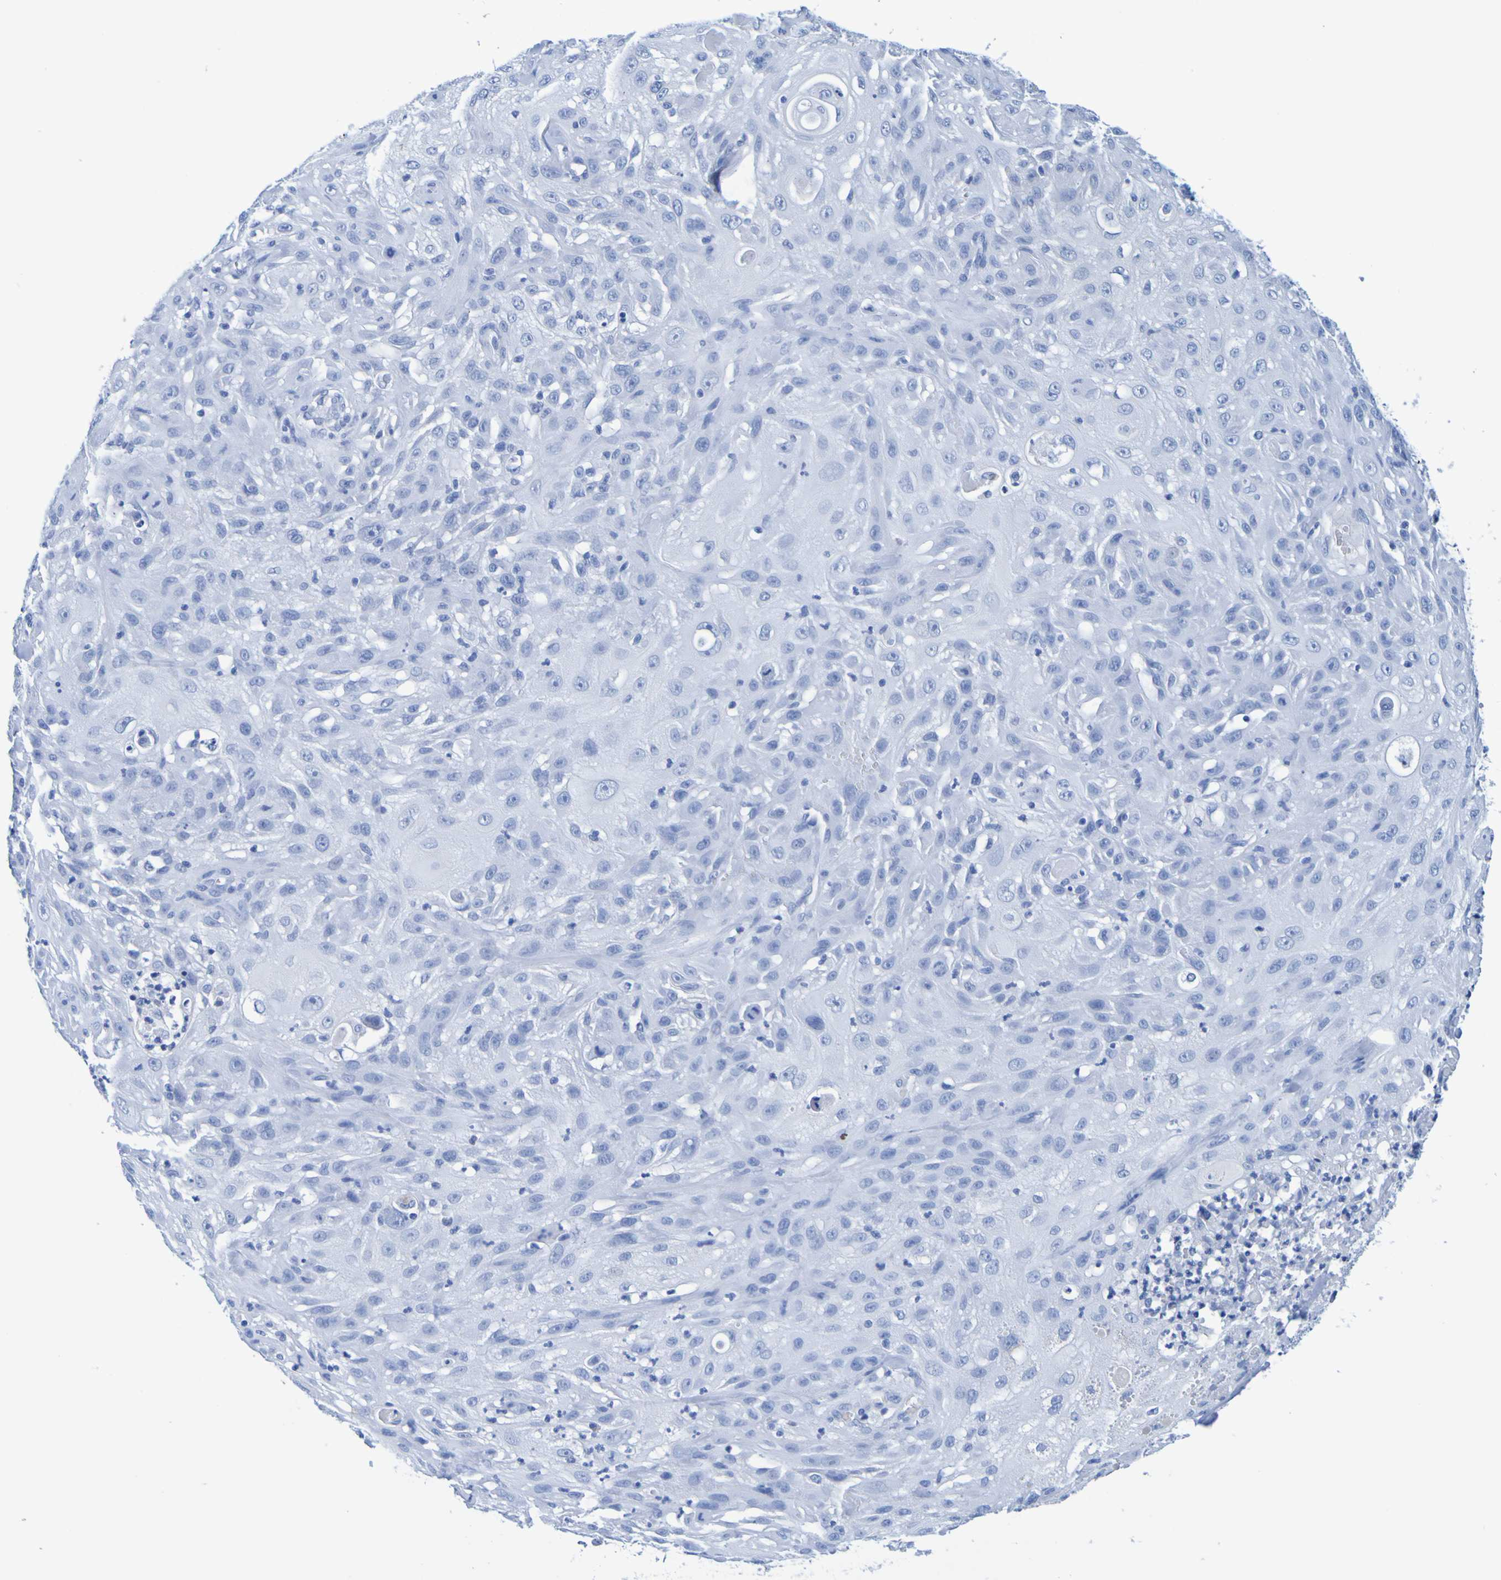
{"staining": {"intensity": "negative", "quantity": "none", "location": "none"}, "tissue": "skin cancer", "cell_type": "Tumor cells", "image_type": "cancer", "snomed": [{"axis": "morphology", "description": "Squamous cell carcinoma, NOS"}, {"axis": "topography", "description": "Skin"}], "caption": "Micrograph shows no significant protein expression in tumor cells of squamous cell carcinoma (skin). (Stains: DAB (3,3'-diaminobenzidine) immunohistochemistry (IHC) with hematoxylin counter stain, Microscopy: brightfield microscopy at high magnification).", "gene": "DPEP1", "patient": {"sex": "male", "age": 75}}